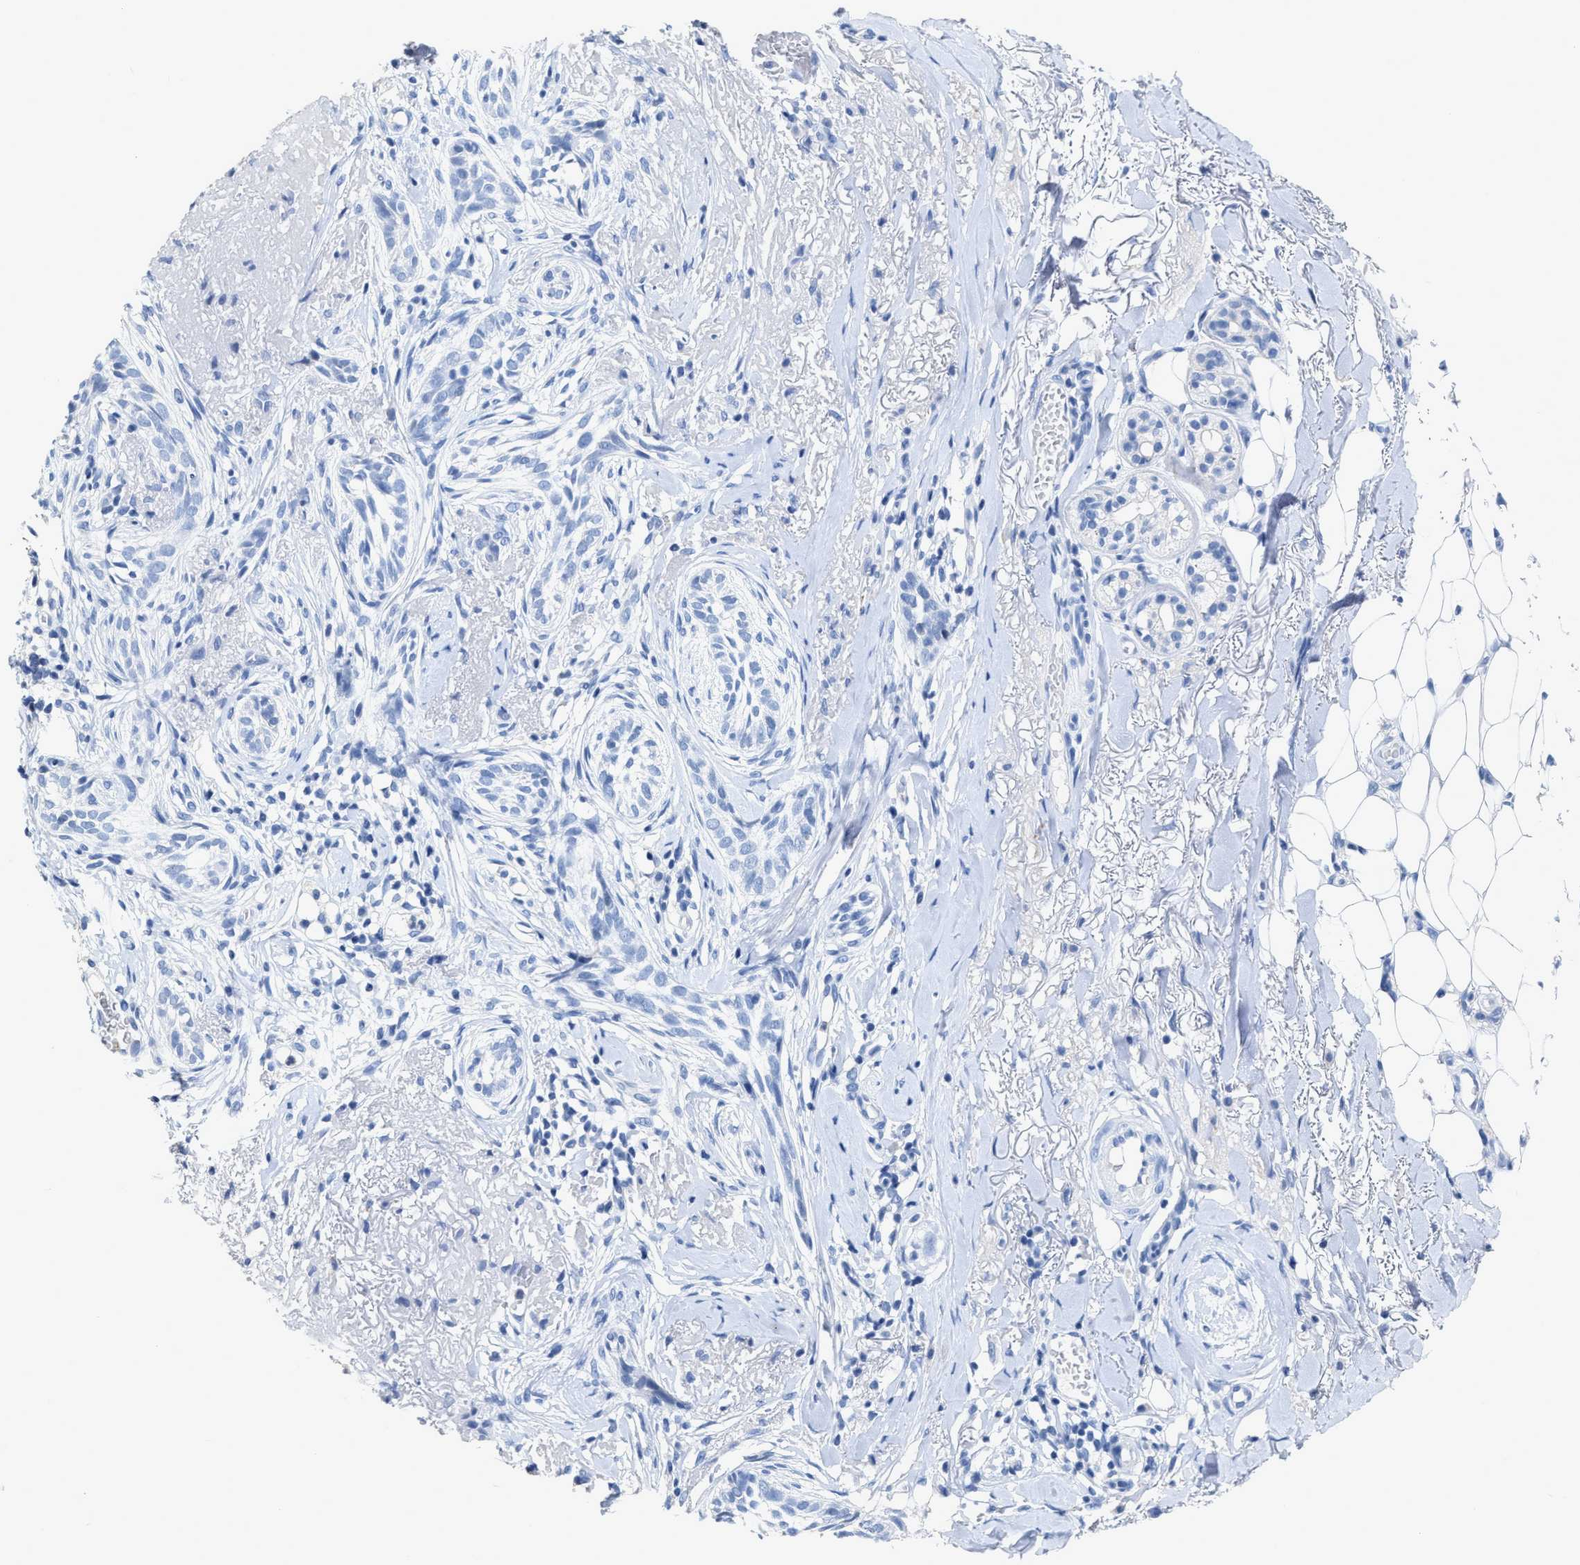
{"staining": {"intensity": "negative", "quantity": "none", "location": "none"}, "tissue": "skin cancer", "cell_type": "Tumor cells", "image_type": "cancer", "snomed": [{"axis": "morphology", "description": "Basal cell carcinoma"}, {"axis": "topography", "description": "Skin"}], "caption": "This is a micrograph of immunohistochemistry staining of skin cancer (basal cell carcinoma), which shows no staining in tumor cells. (Stains: DAB immunohistochemistry with hematoxylin counter stain, Microscopy: brightfield microscopy at high magnification).", "gene": "CEACAM5", "patient": {"sex": "female", "age": 88}}